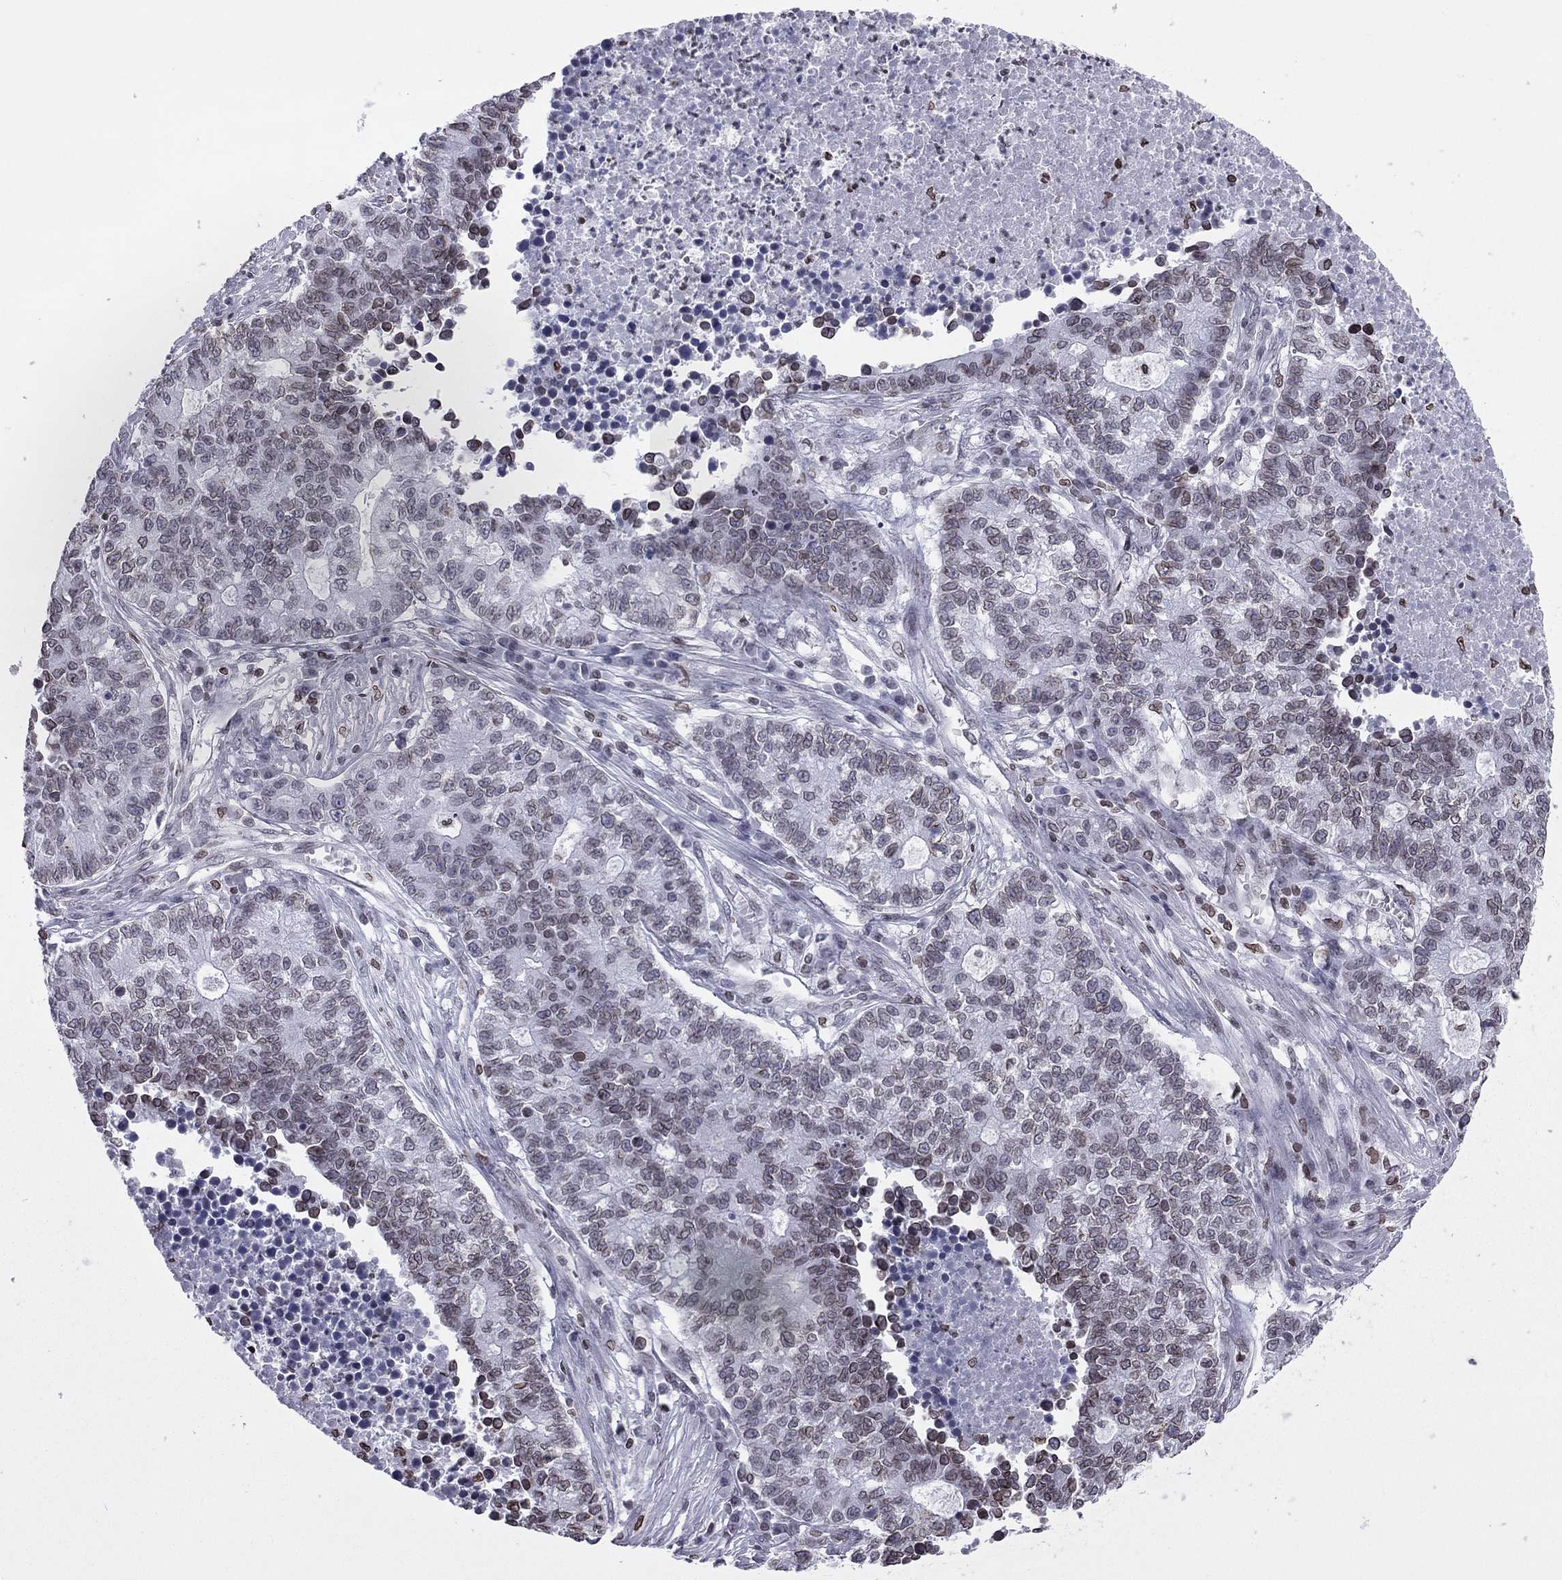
{"staining": {"intensity": "weak", "quantity": ">75%", "location": "cytoplasmic/membranous,nuclear"}, "tissue": "lung cancer", "cell_type": "Tumor cells", "image_type": "cancer", "snomed": [{"axis": "morphology", "description": "Adenocarcinoma, NOS"}, {"axis": "topography", "description": "Lung"}], "caption": "A histopathology image of adenocarcinoma (lung) stained for a protein displays weak cytoplasmic/membranous and nuclear brown staining in tumor cells. (Stains: DAB (3,3'-diaminobenzidine) in brown, nuclei in blue, Microscopy: brightfield microscopy at high magnification).", "gene": "ESPL1", "patient": {"sex": "male", "age": 57}}